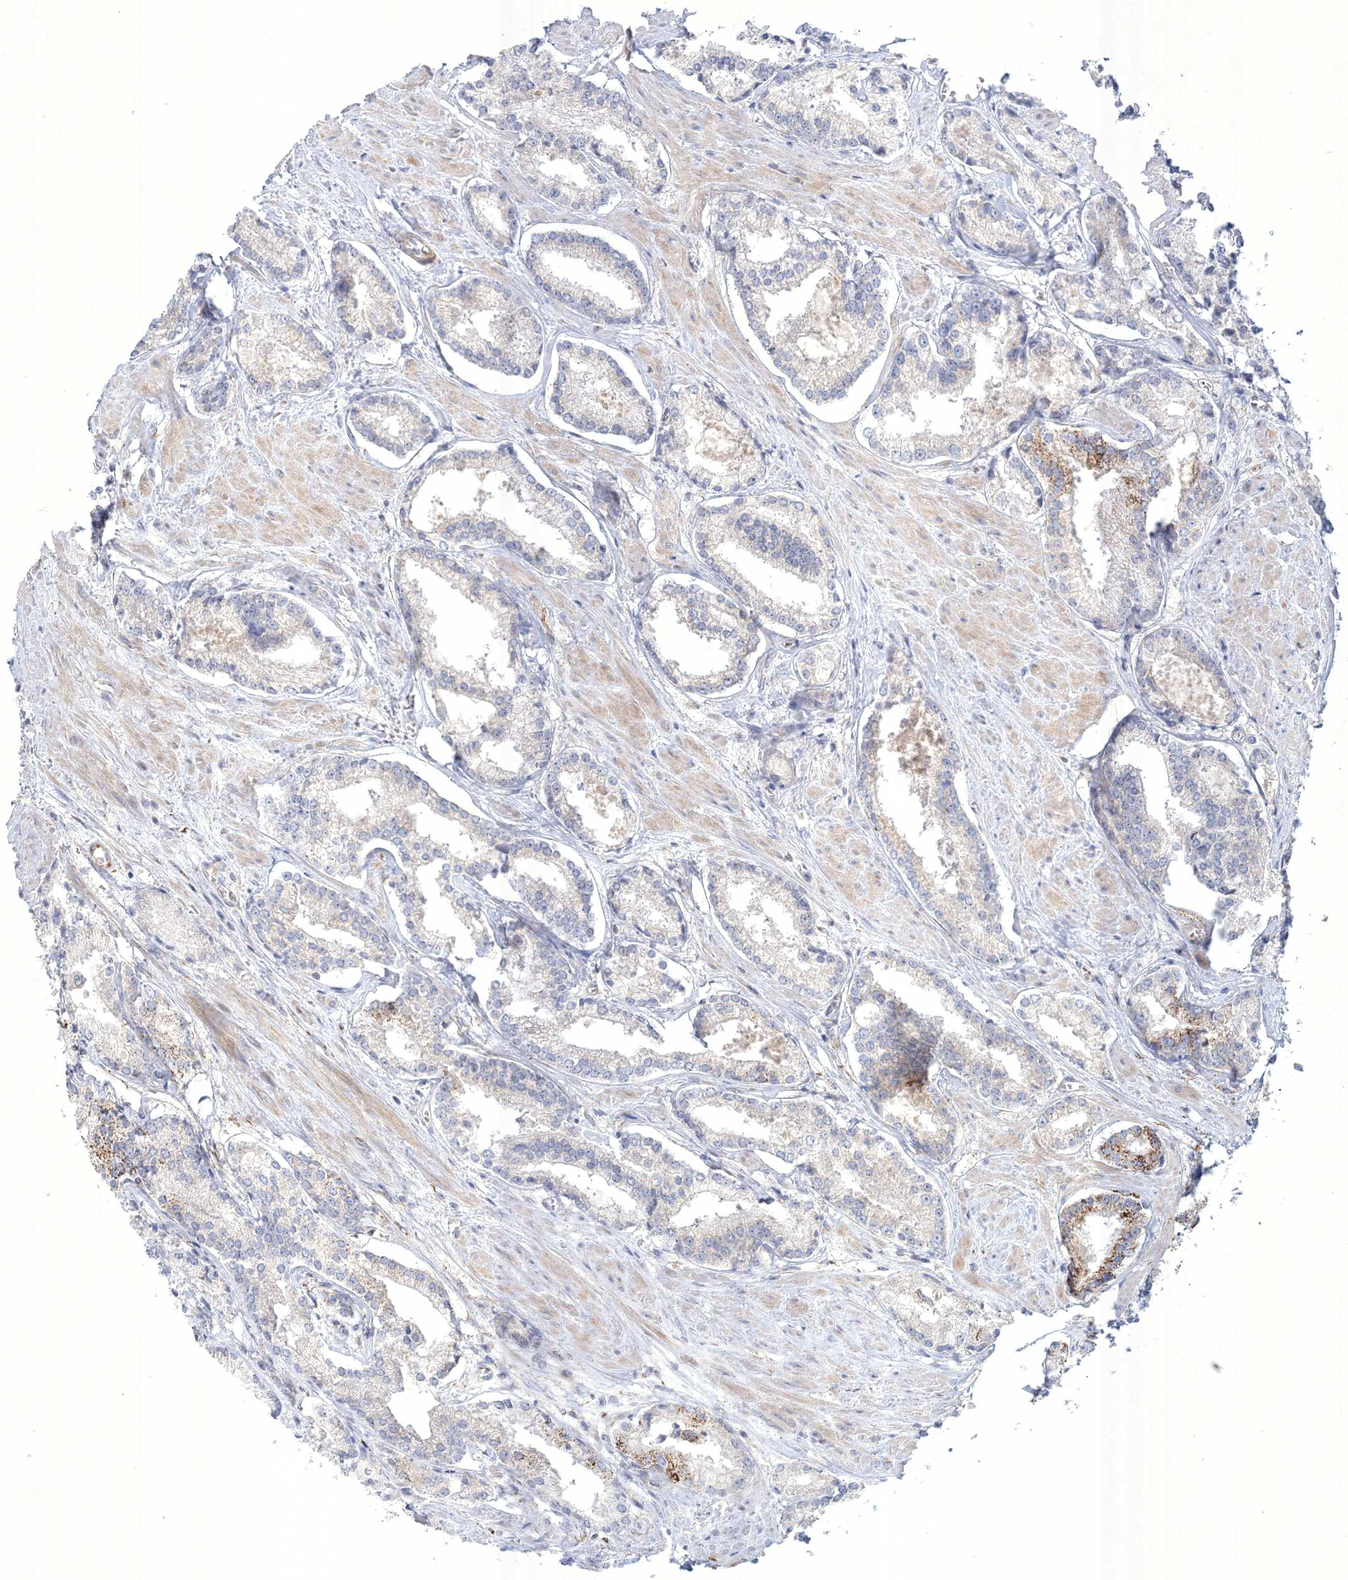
{"staining": {"intensity": "strong", "quantity": "<25%", "location": "cytoplasmic/membranous"}, "tissue": "prostate cancer", "cell_type": "Tumor cells", "image_type": "cancer", "snomed": [{"axis": "morphology", "description": "Adenocarcinoma, Low grade"}, {"axis": "topography", "description": "Prostate"}], "caption": "A histopathology image of prostate cancer stained for a protein displays strong cytoplasmic/membranous brown staining in tumor cells. (IHC, brightfield microscopy, high magnification).", "gene": "WDR49", "patient": {"sex": "male", "age": 54}}